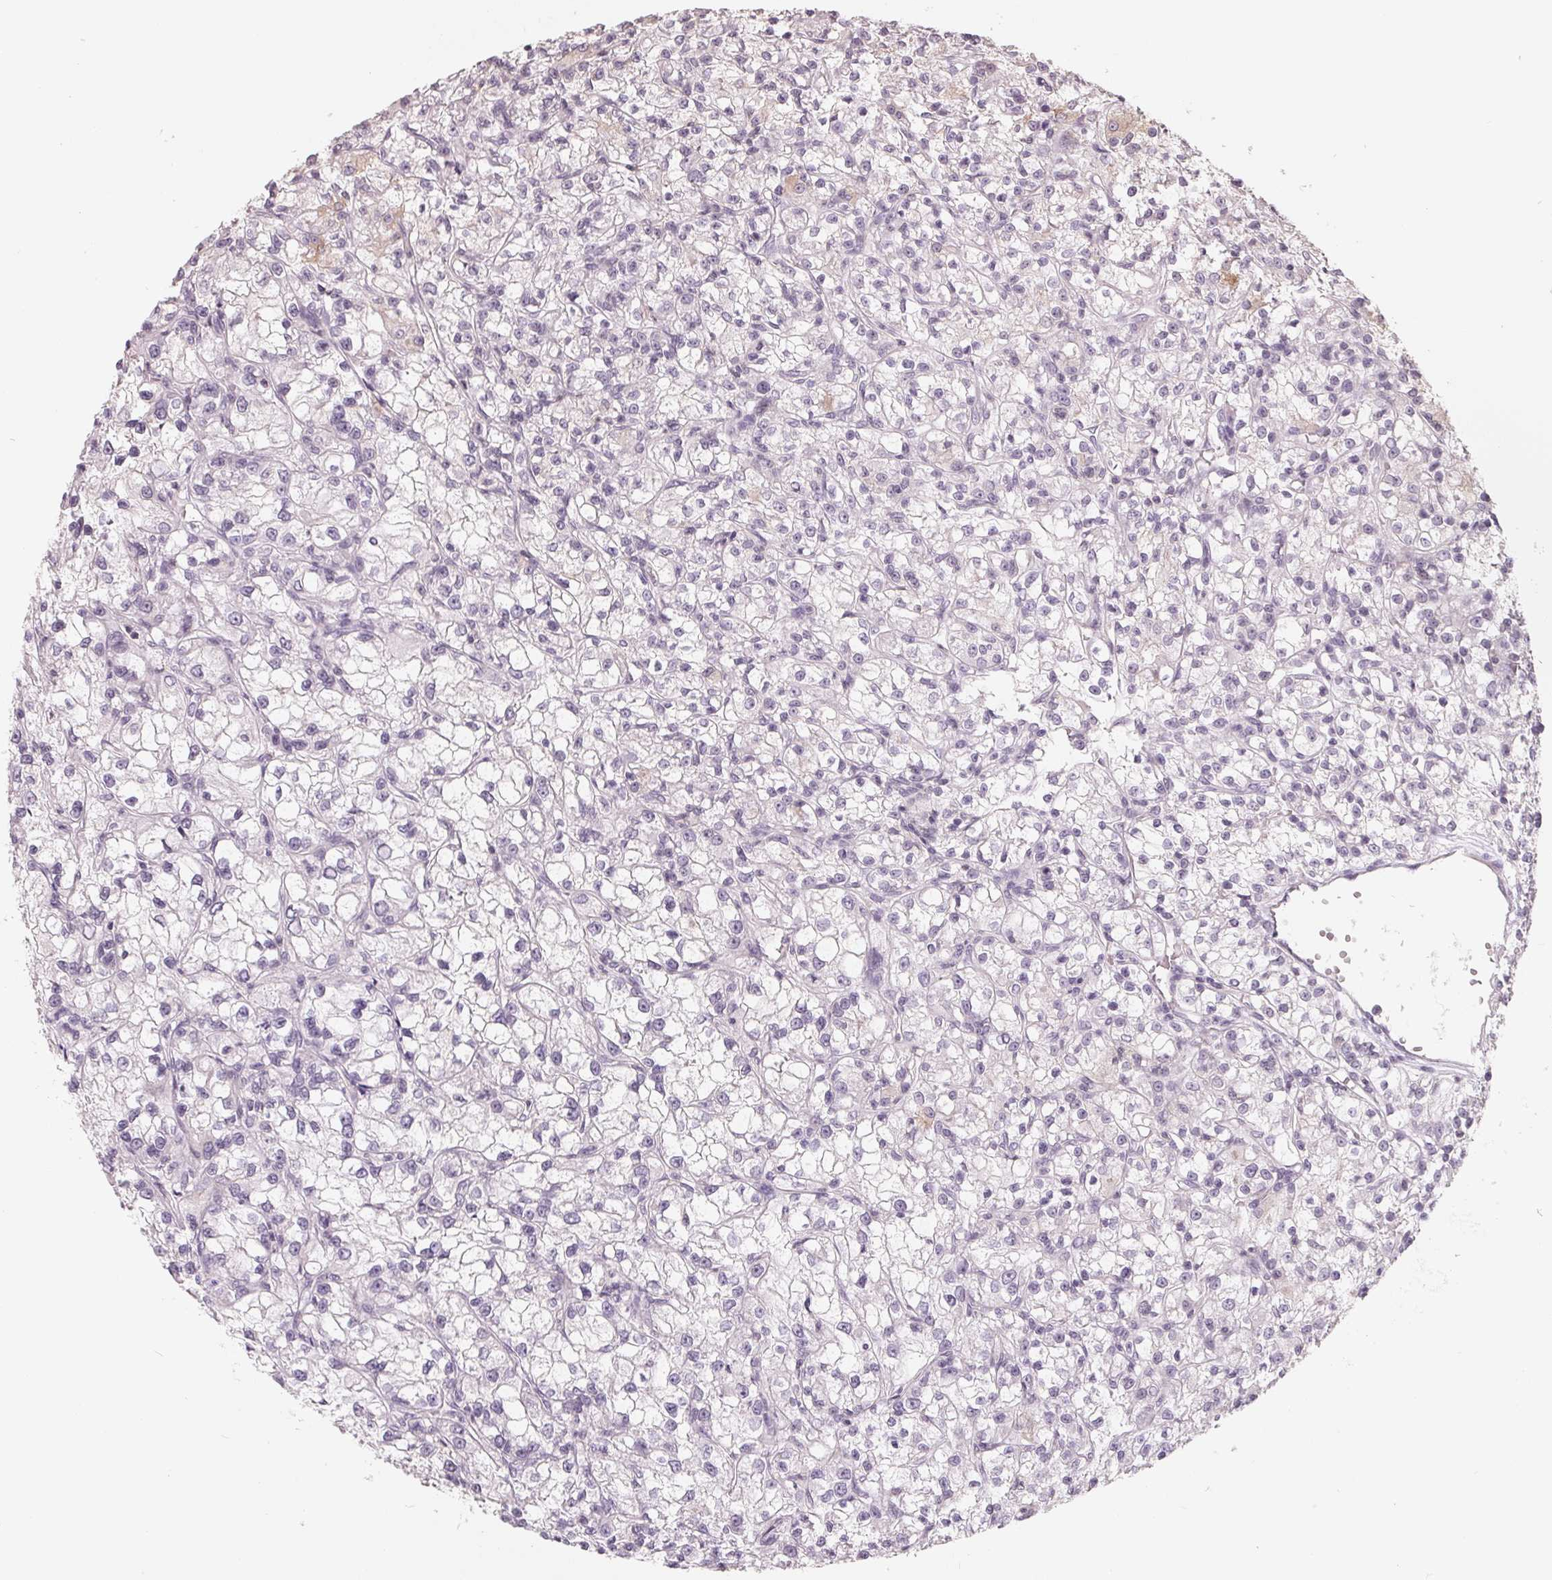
{"staining": {"intensity": "negative", "quantity": "none", "location": "none"}, "tissue": "renal cancer", "cell_type": "Tumor cells", "image_type": "cancer", "snomed": [{"axis": "morphology", "description": "Adenocarcinoma, NOS"}, {"axis": "topography", "description": "Kidney"}], "caption": "Immunohistochemistry (IHC) image of human renal cancer stained for a protein (brown), which demonstrates no staining in tumor cells. (DAB IHC, high magnification).", "gene": "FTCD", "patient": {"sex": "female", "age": 59}}